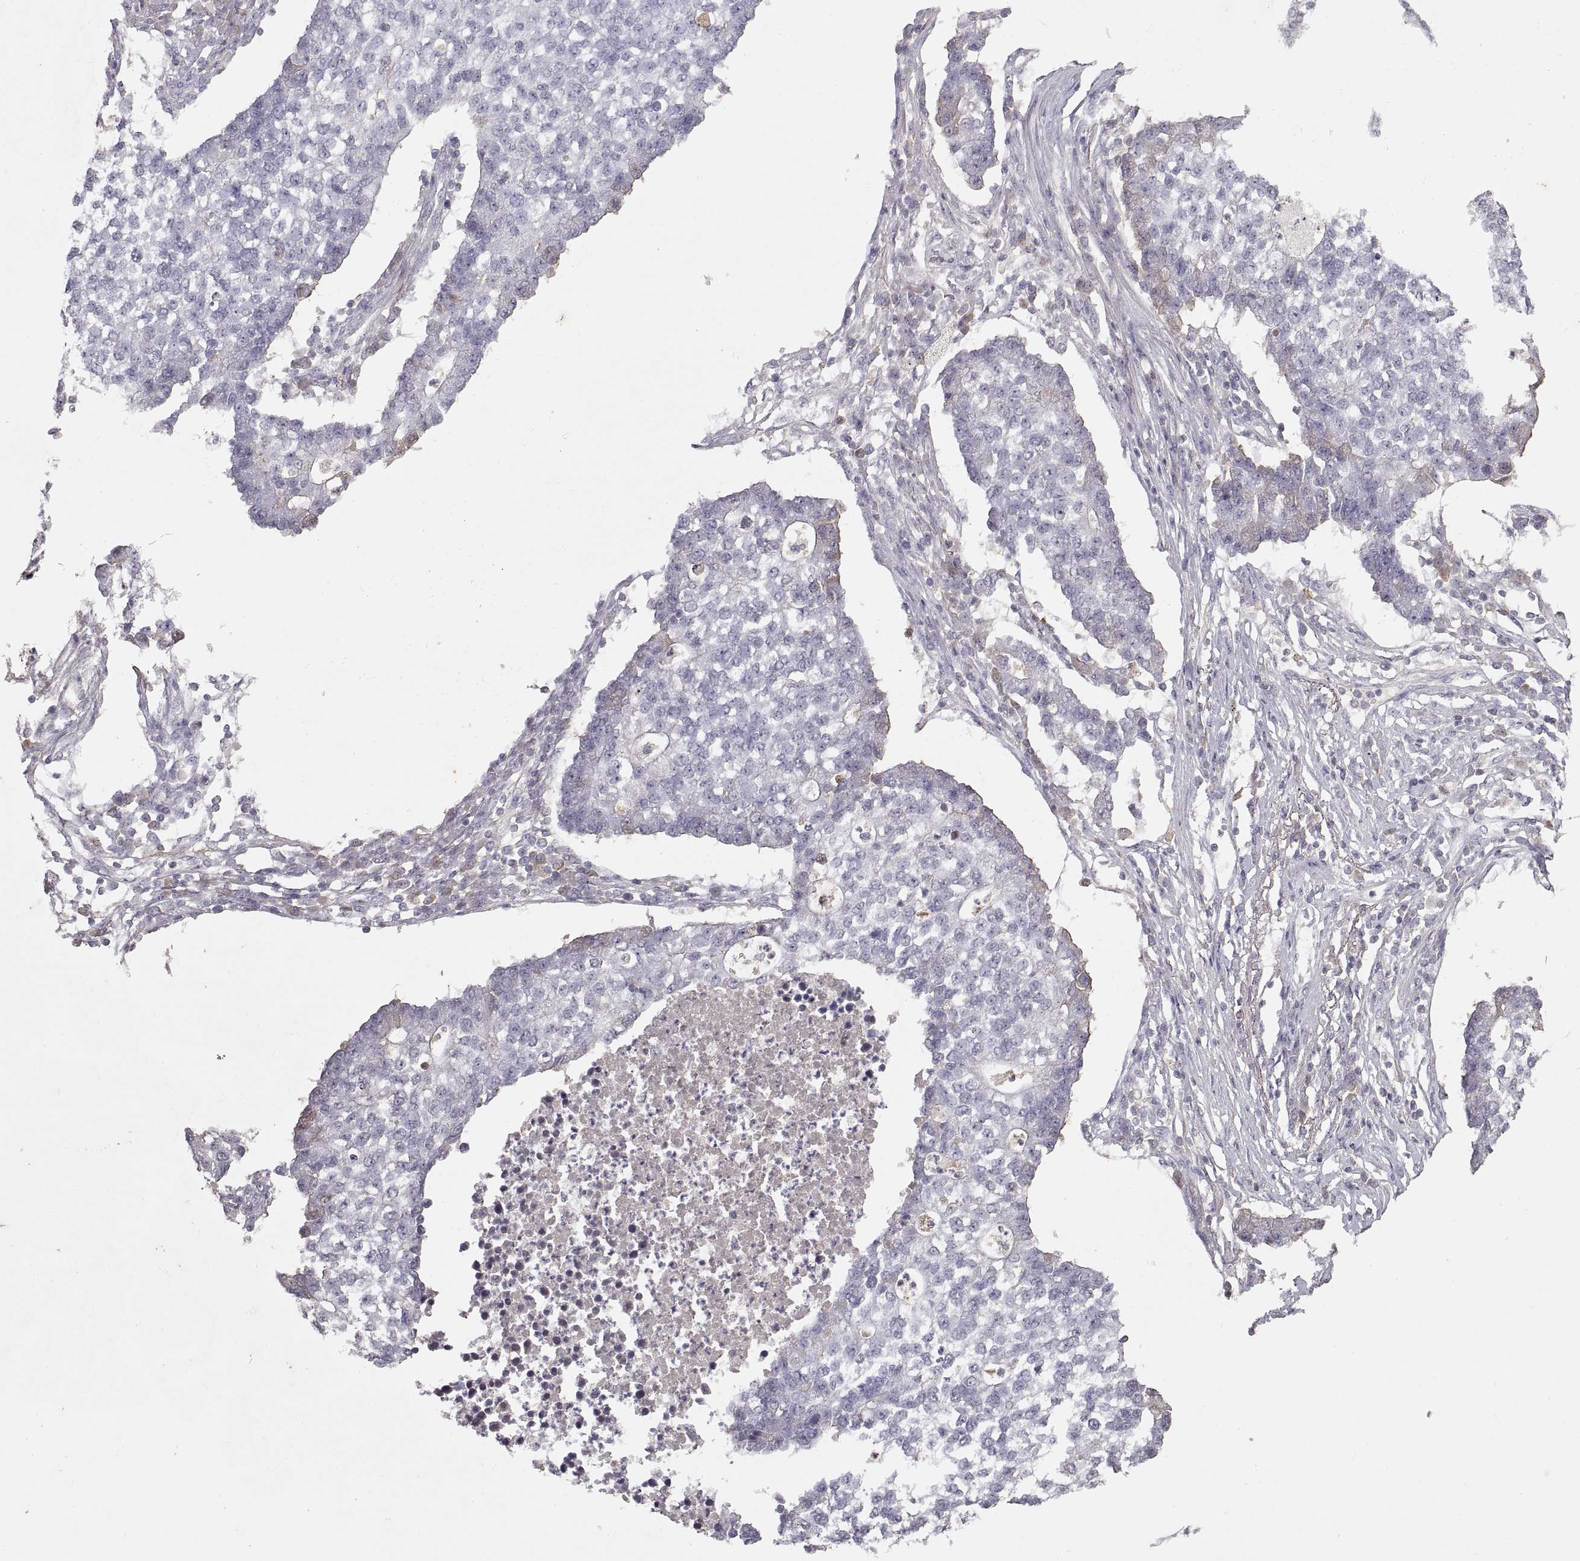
{"staining": {"intensity": "negative", "quantity": "none", "location": "none"}, "tissue": "lung cancer", "cell_type": "Tumor cells", "image_type": "cancer", "snomed": [{"axis": "morphology", "description": "Adenocarcinoma, NOS"}, {"axis": "topography", "description": "Lung"}], "caption": "This is an immunohistochemistry (IHC) image of human lung cancer. There is no expression in tumor cells.", "gene": "ADAM11", "patient": {"sex": "male", "age": 57}}